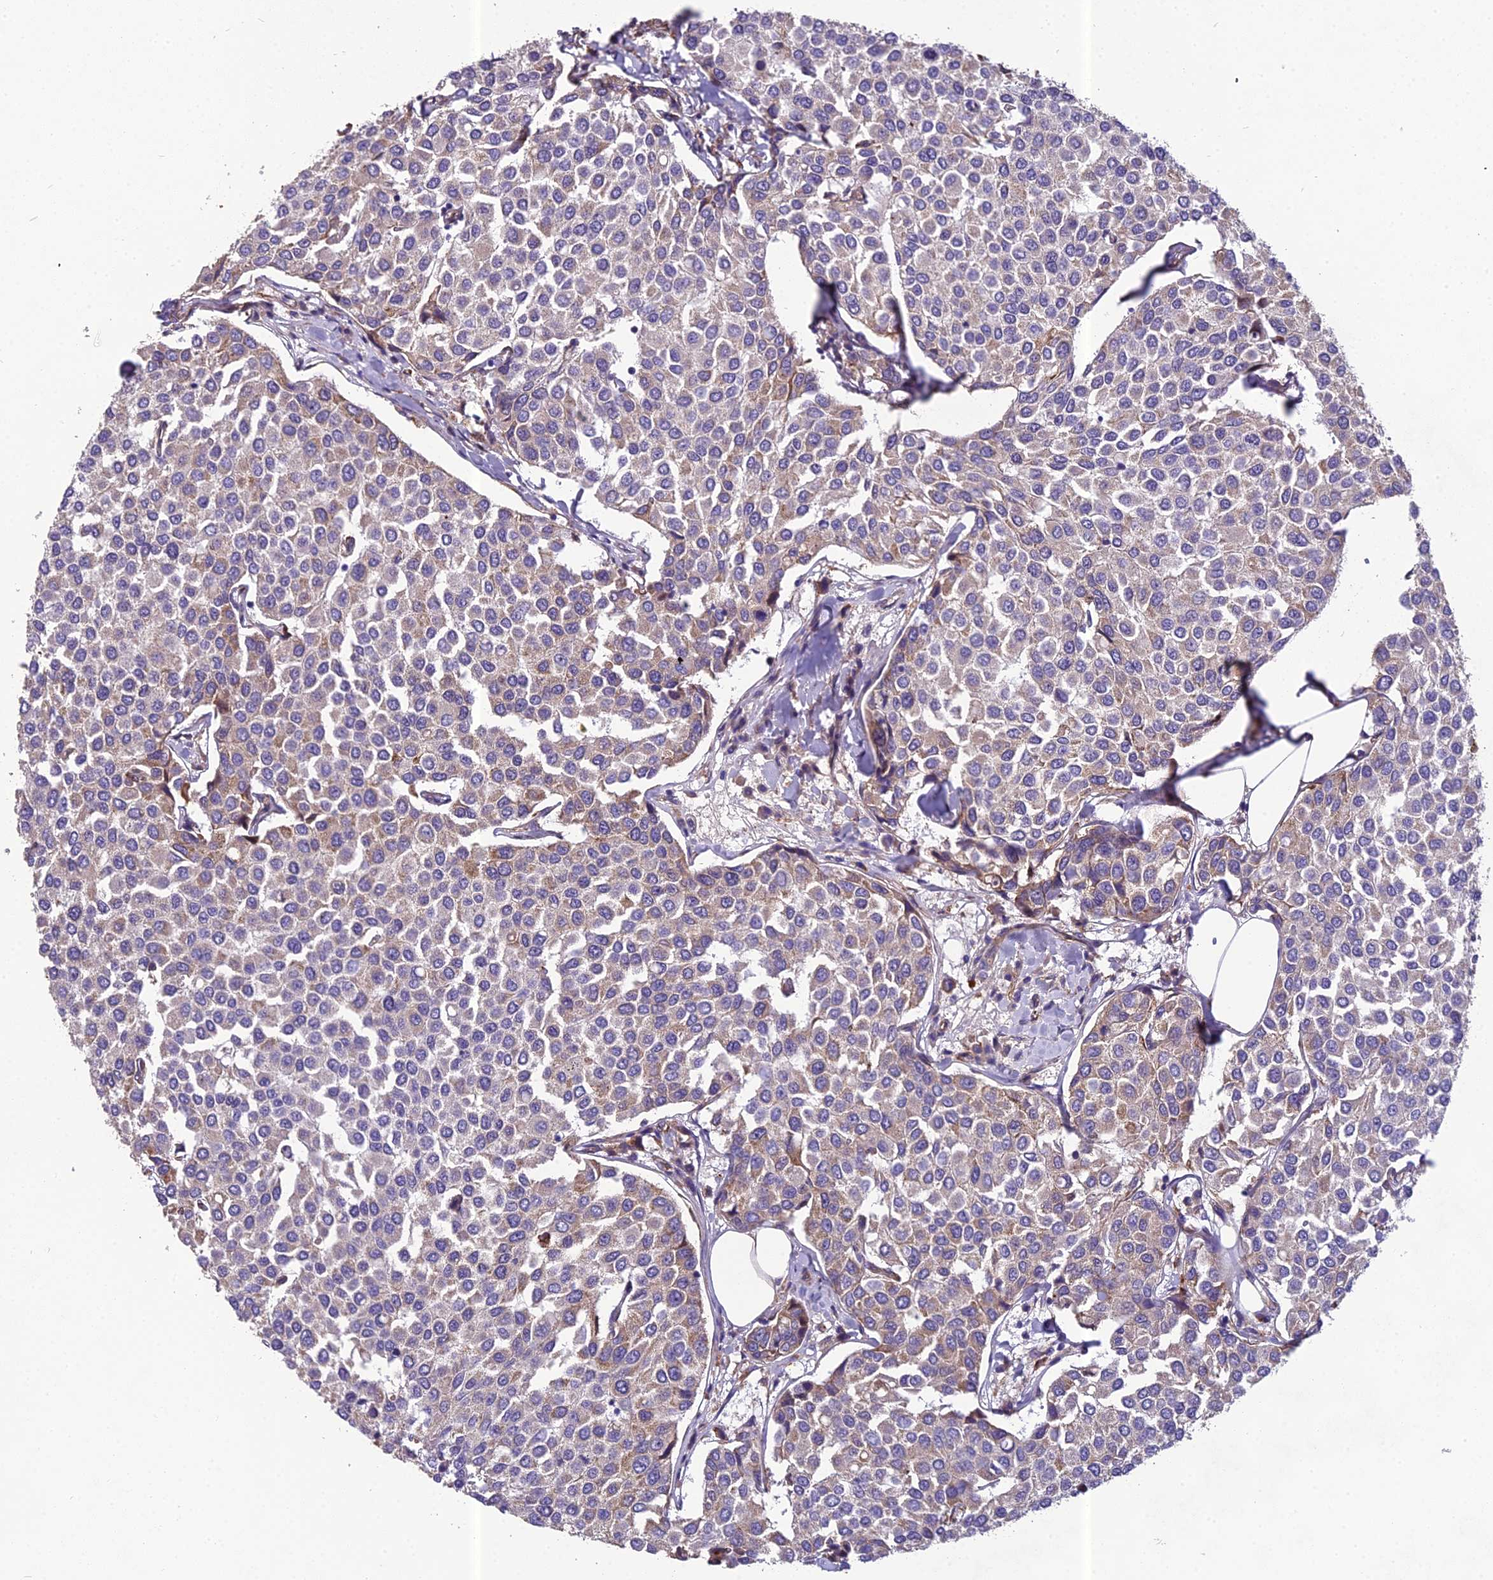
{"staining": {"intensity": "weak", "quantity": "<25%", "location": "cytoplasmic/membranous"}, "tissue": "breast cancer", "cell_type": "Tumor cells", "image_type": "cancer", "snomed": [{"axis": "morphology", "description": "Duct carcinoma"}, {"axis": "topography", "description": "Breast"}], "caption": "Tumor cells are negative for protein expression in human breast cancer. The staining was performed using DAB to visualize the protein expression in brown, while the nuclei were stained in blue with hematoxylin (Magnification: 20x).", "gene": "SPDL1", "patient": {"sex": "female", "age": 55}}